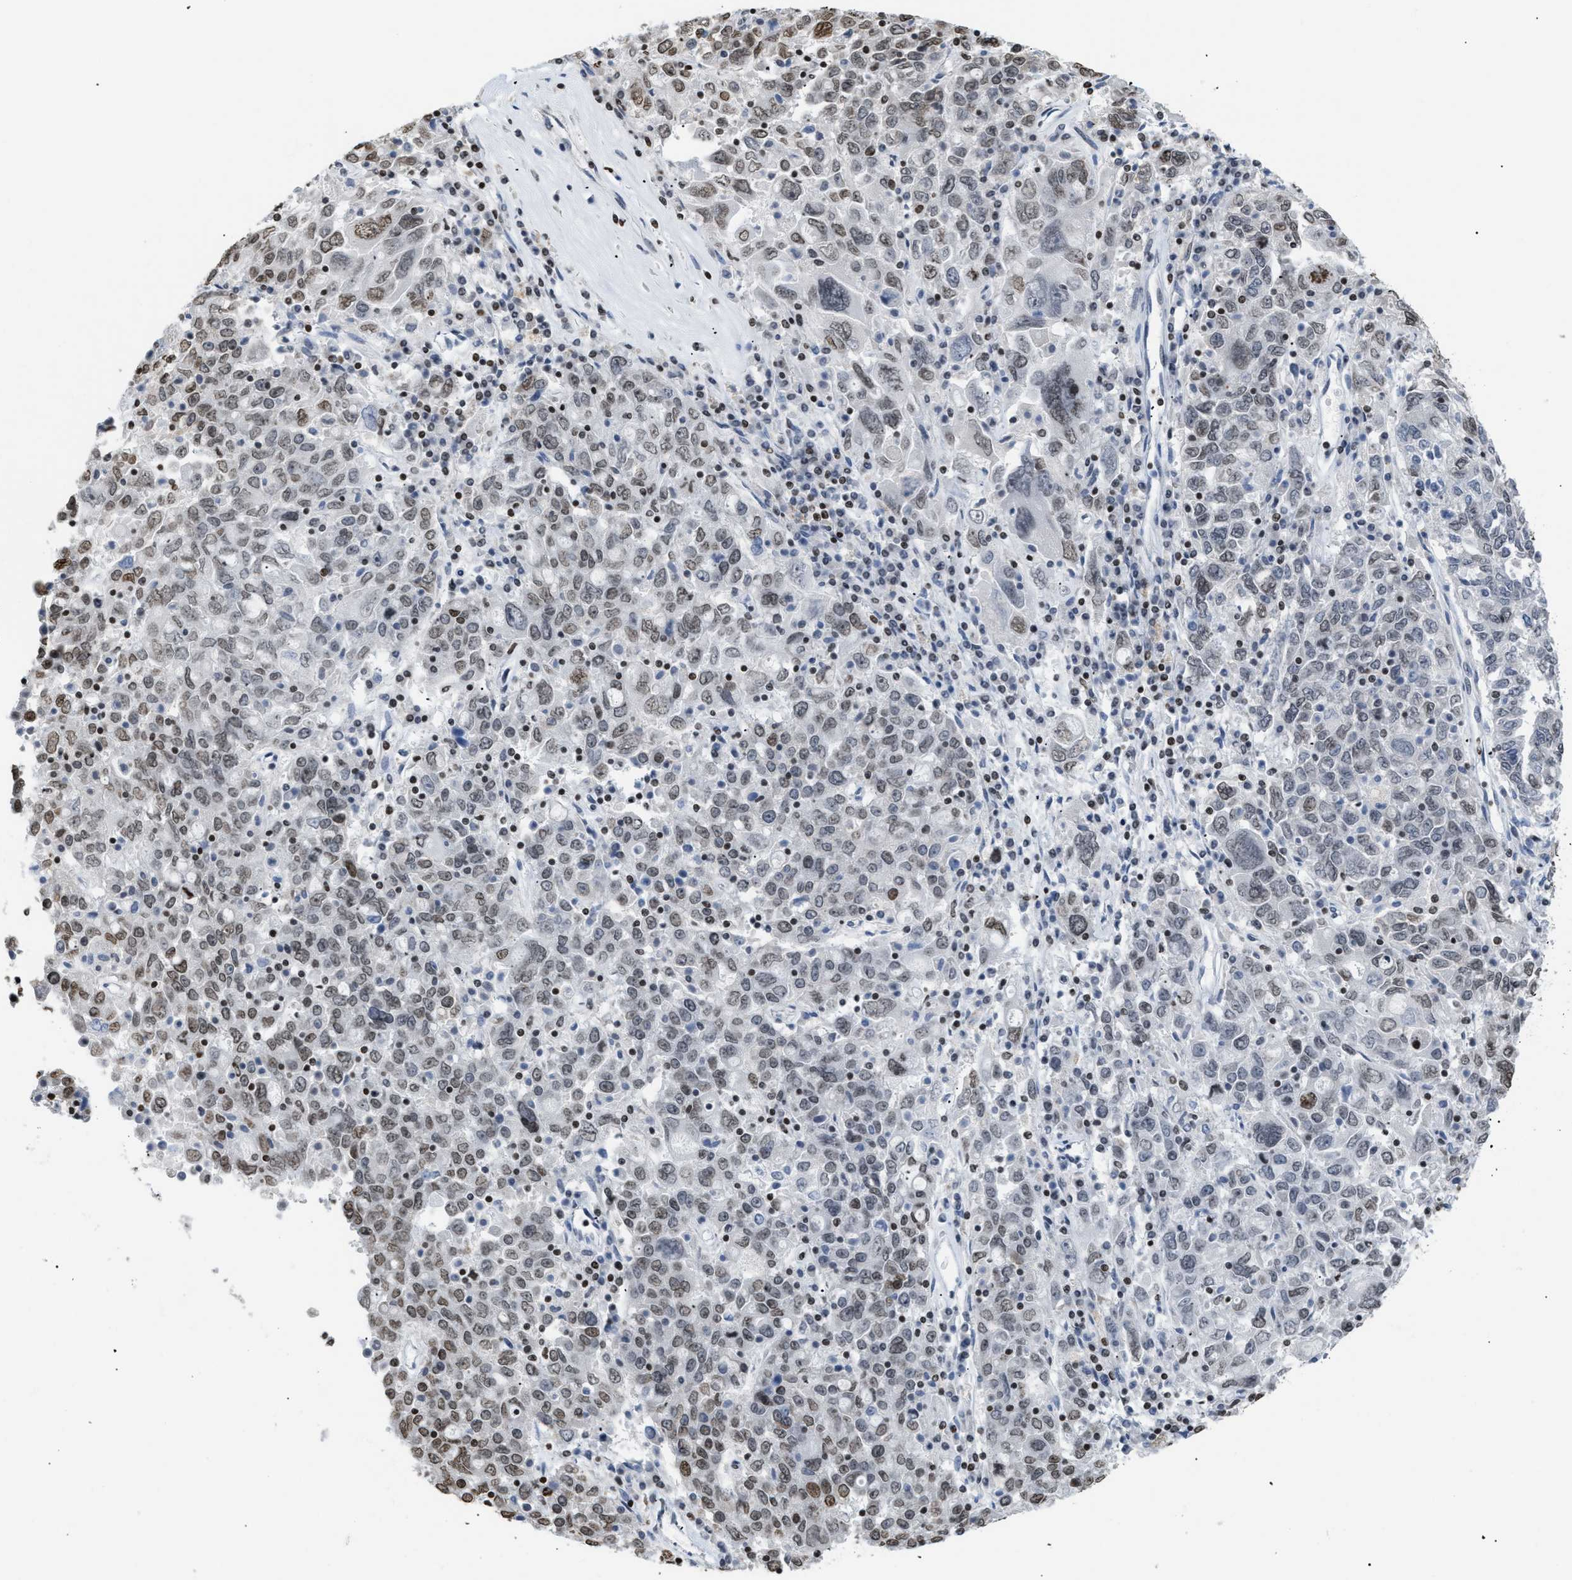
{"staining": {"intensity": "moderate", "quantity": ">75%", "location": "nuclear"}, "tissue": "ovarian cancer", "cell_type": "Tumor cells", "image_type": "cancer", "snomed": [{"axis": "morphology", "description": "Carcinoma, endometroid"}, {"axis": "topography", "description": "Ovary"}], "caption": "Endometroid carcinoma (ovarian) stained with a protein marker displays moderate staining in tumor cells.", "gene": "HMGN2", "patient": {"sex": "female", "age": 62}}